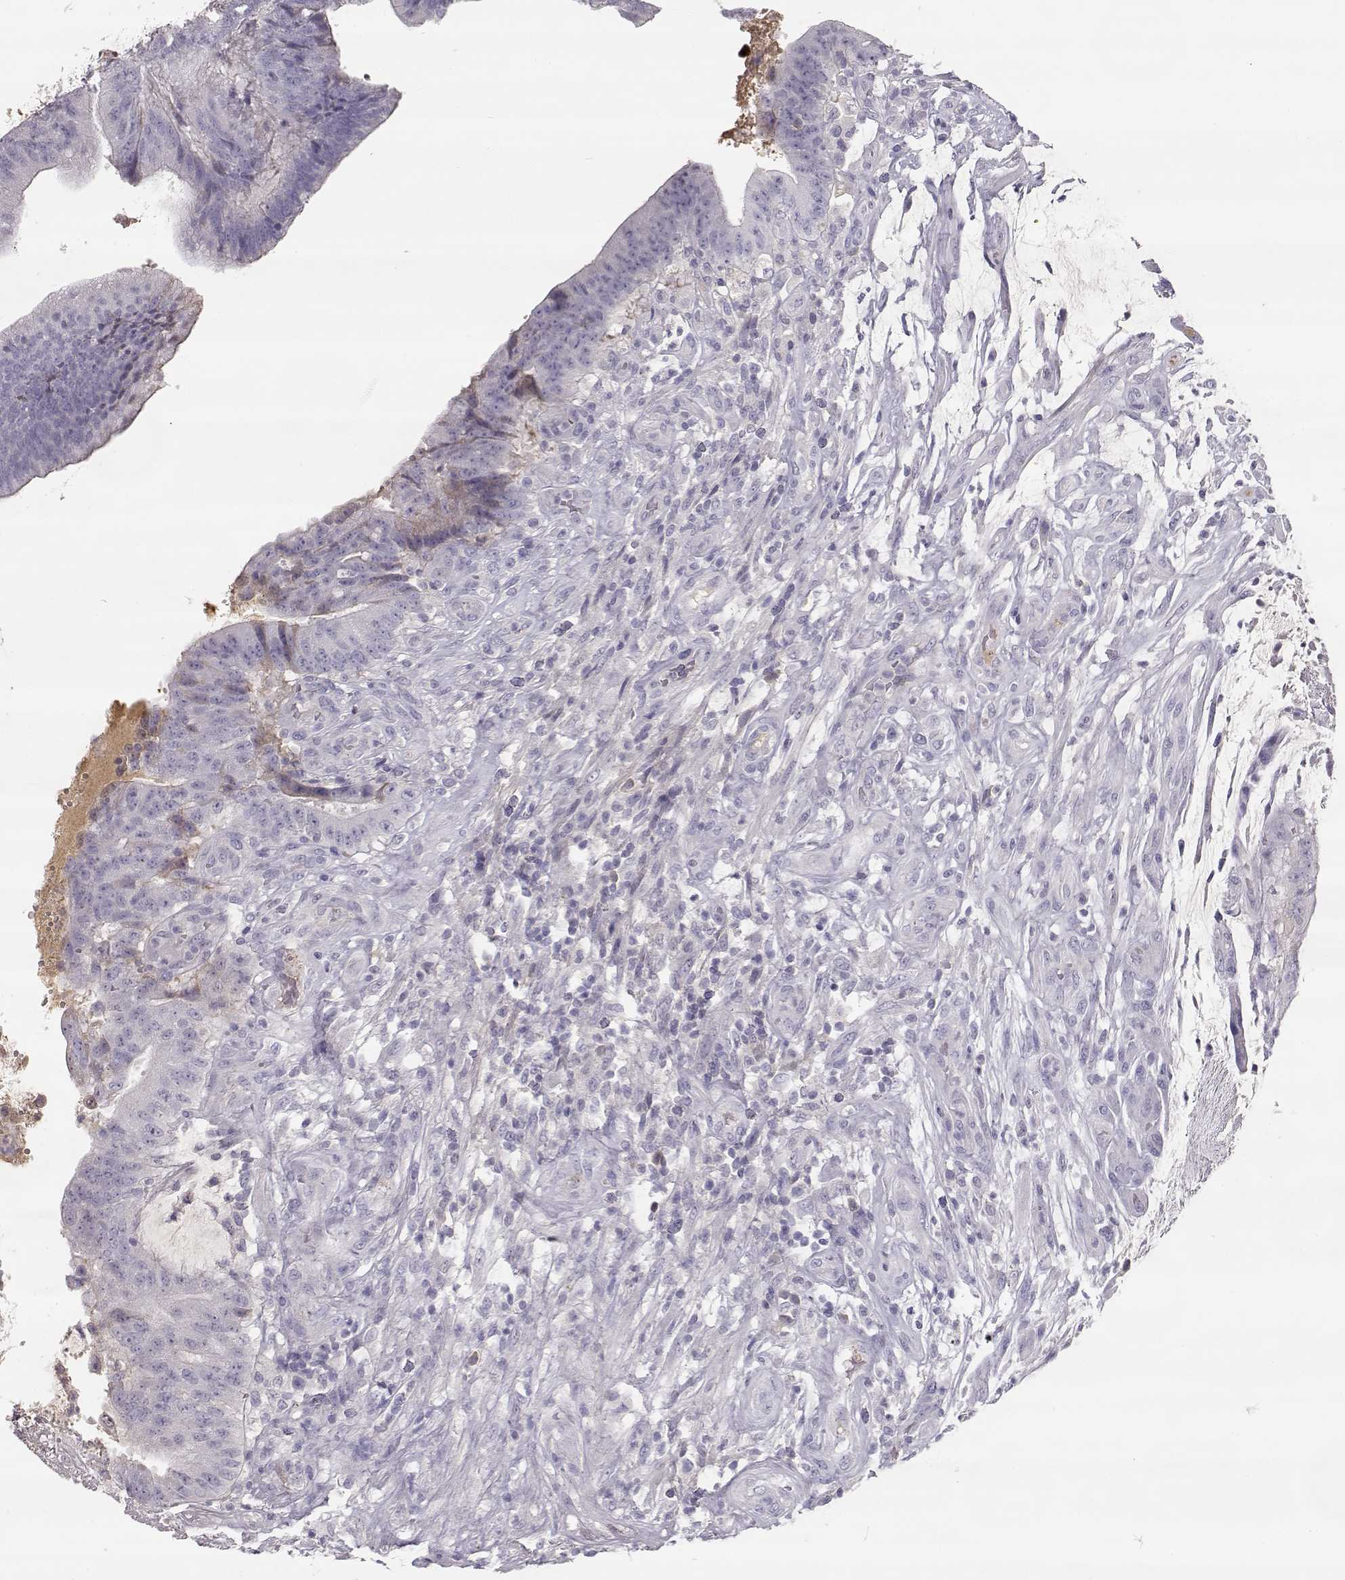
{"staining": {"intensity": "negative", "quantity": "none", "location": "none"}, "tissue": "colorectal cancer", "cell_type": "Tumor cells", "image_type": "cancer", "snomed": [{"axis": "morphology", "description": "Adenocarcinoma, NOS"}, {"axis": "topography", "description": "Colon"}], "caption": "A high-resolution photomicrograph shows immunohistochemistry staining of colorectal adenocarcinoma, which demonstrates no significant expression in tumor cells.", "gene": "SLCO6A1", "patient": {"sex": "female", "age": 43}}